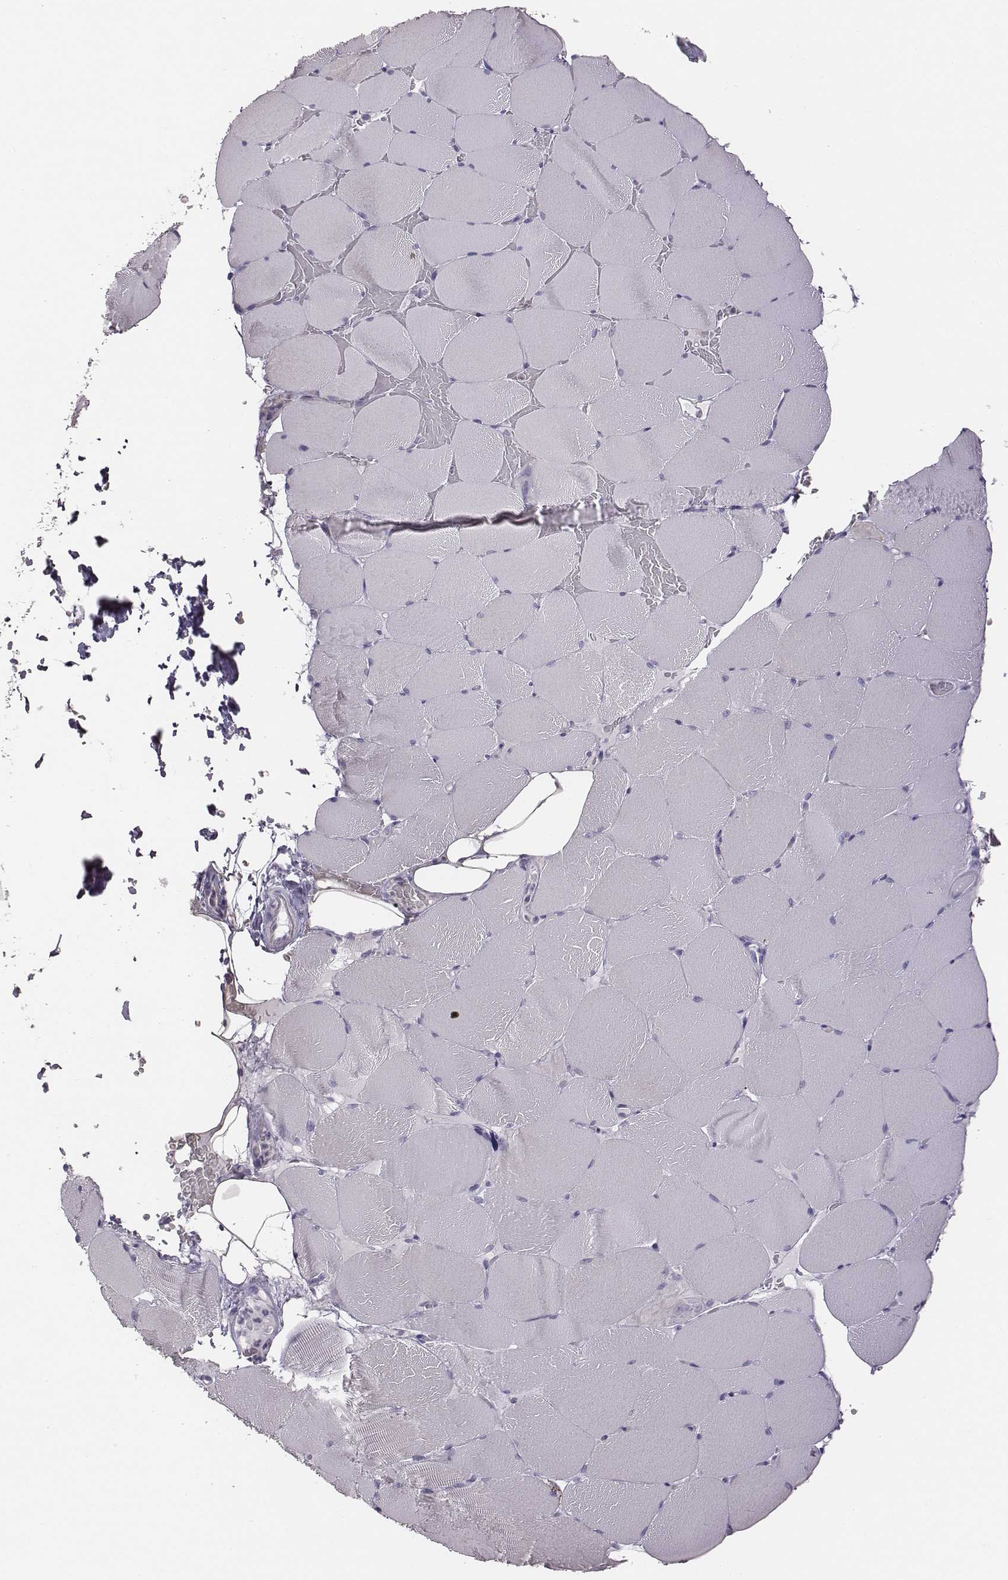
{"staining": {"intensity": "negative", "quantity": "none", "location": "none"}, "tissue": "skeletal muscle", "cell_type": "Myocytes", "image_type": "normal", "snomed": [{"axis": "morphology", "description": "Normal tissue, NOS"}, {"axis": "topography", "description": "Skeletal muscle"}], "caption": "IHC photomicrograph of normal skeletal muscle: human skeletal muscle stained with DAB exhibits no significant protein staining in myocytes.", "gene": "ENSG00000290147", "patient": {"sex": "female", "age": 37}}